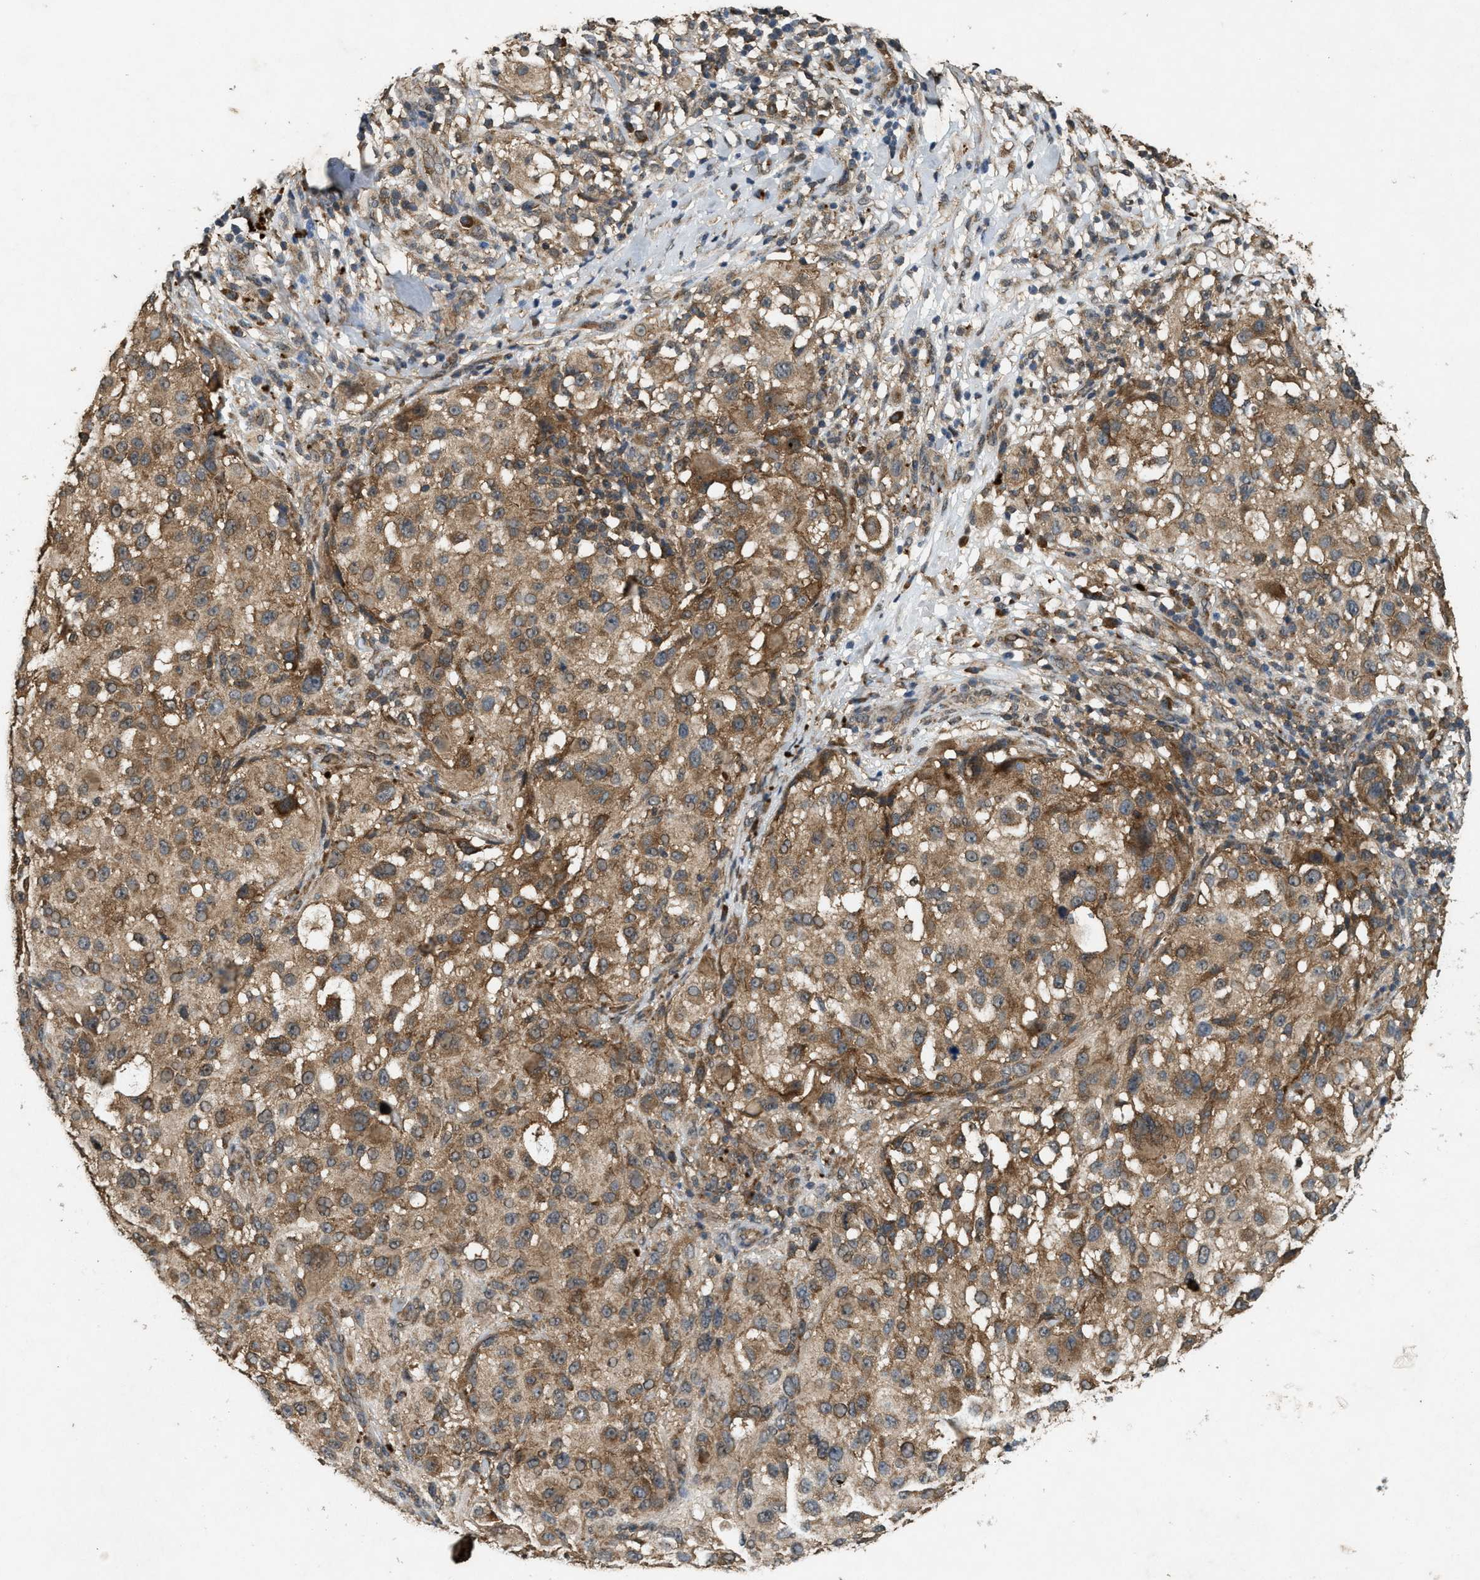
{"staining": {"intensity": "moderate", "quantity": ">75%", "location": "cytoplasmic/membranous"}, "tissue": "melanoma", "cell_type": "Tumor cells", "image_type": "cancer", "snomed": [{"axis": "morphology", "description": "Necrosis, NOS"}, {"axis": "morphology", "description": "Malignant melanoma, NOS"}, {"axis": "topography", "description": "Skin"}], "caption": "Moderate cytoplasmic/membranous staining is seen in approximately >75% of tumor cells in melanoma.", "gene": "ARHGEF5", "patient": {"sex": "female", "age": 87}}